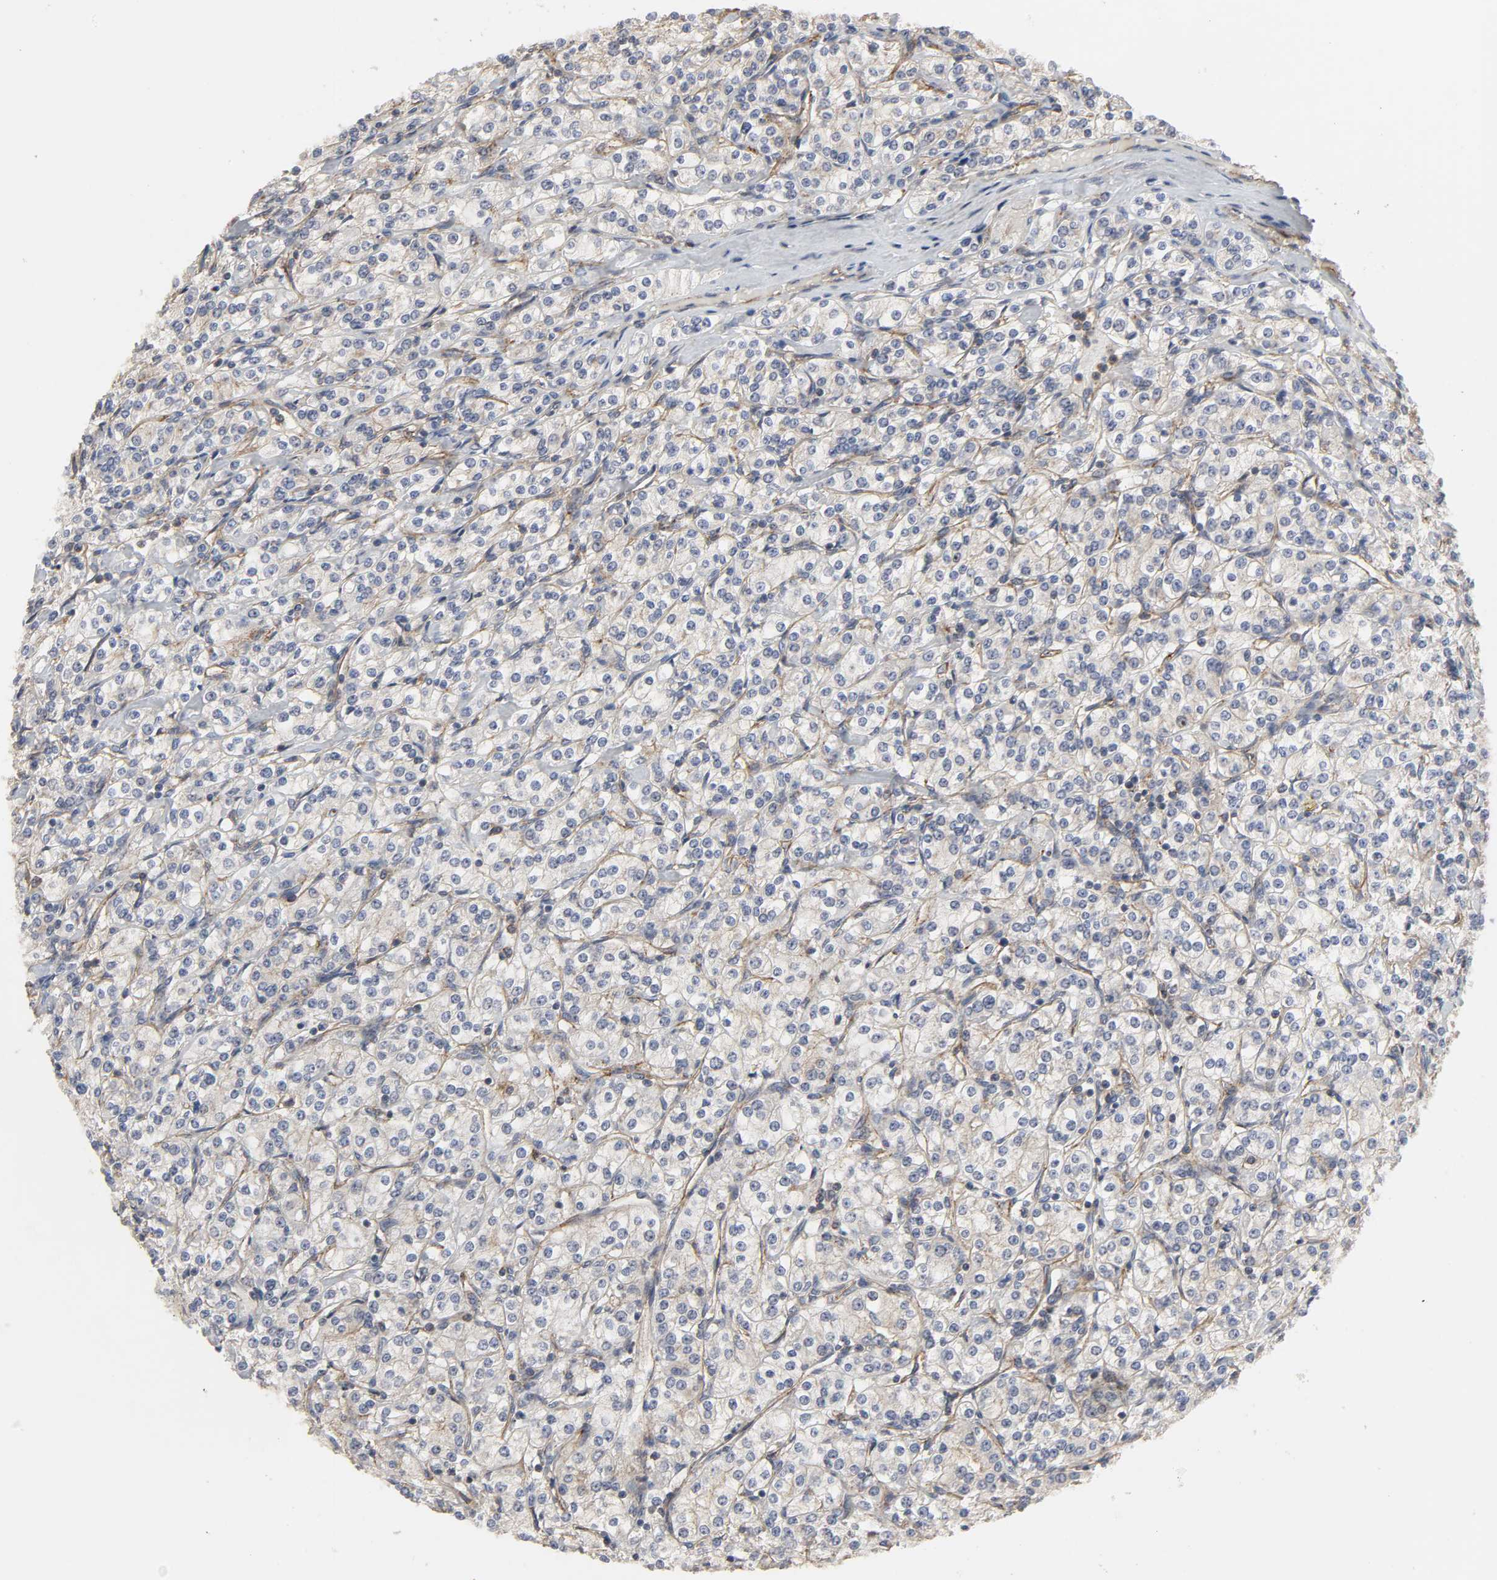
{"staining": {"intensity": "weak", "quantity": ">75%", "location": "cytoplasmic/membranous"}, "tissue": "renal cancer", "cell_type": "Tumor cells", "image_type": "cancer", "snomed": [{"axis": "morphology", "description": "Adenocarcinoma, NOS"}, {"axis": "topography", "description": "Kidney"}], "caption": "Immunohistochemistry (IHC) photomicrograph of neoplastic tissue: human renal adenocarcinoma stained using immunohistochemistry (IHC) demonstrates low levels of weak protein expression localized specifically in the cytoplasmic/membranous of tumor cells, appearing as a cytoplasmic/membranous brown color.", "gene": "SH3GLB1", "patient": {"sex": "male", "age": 77}}